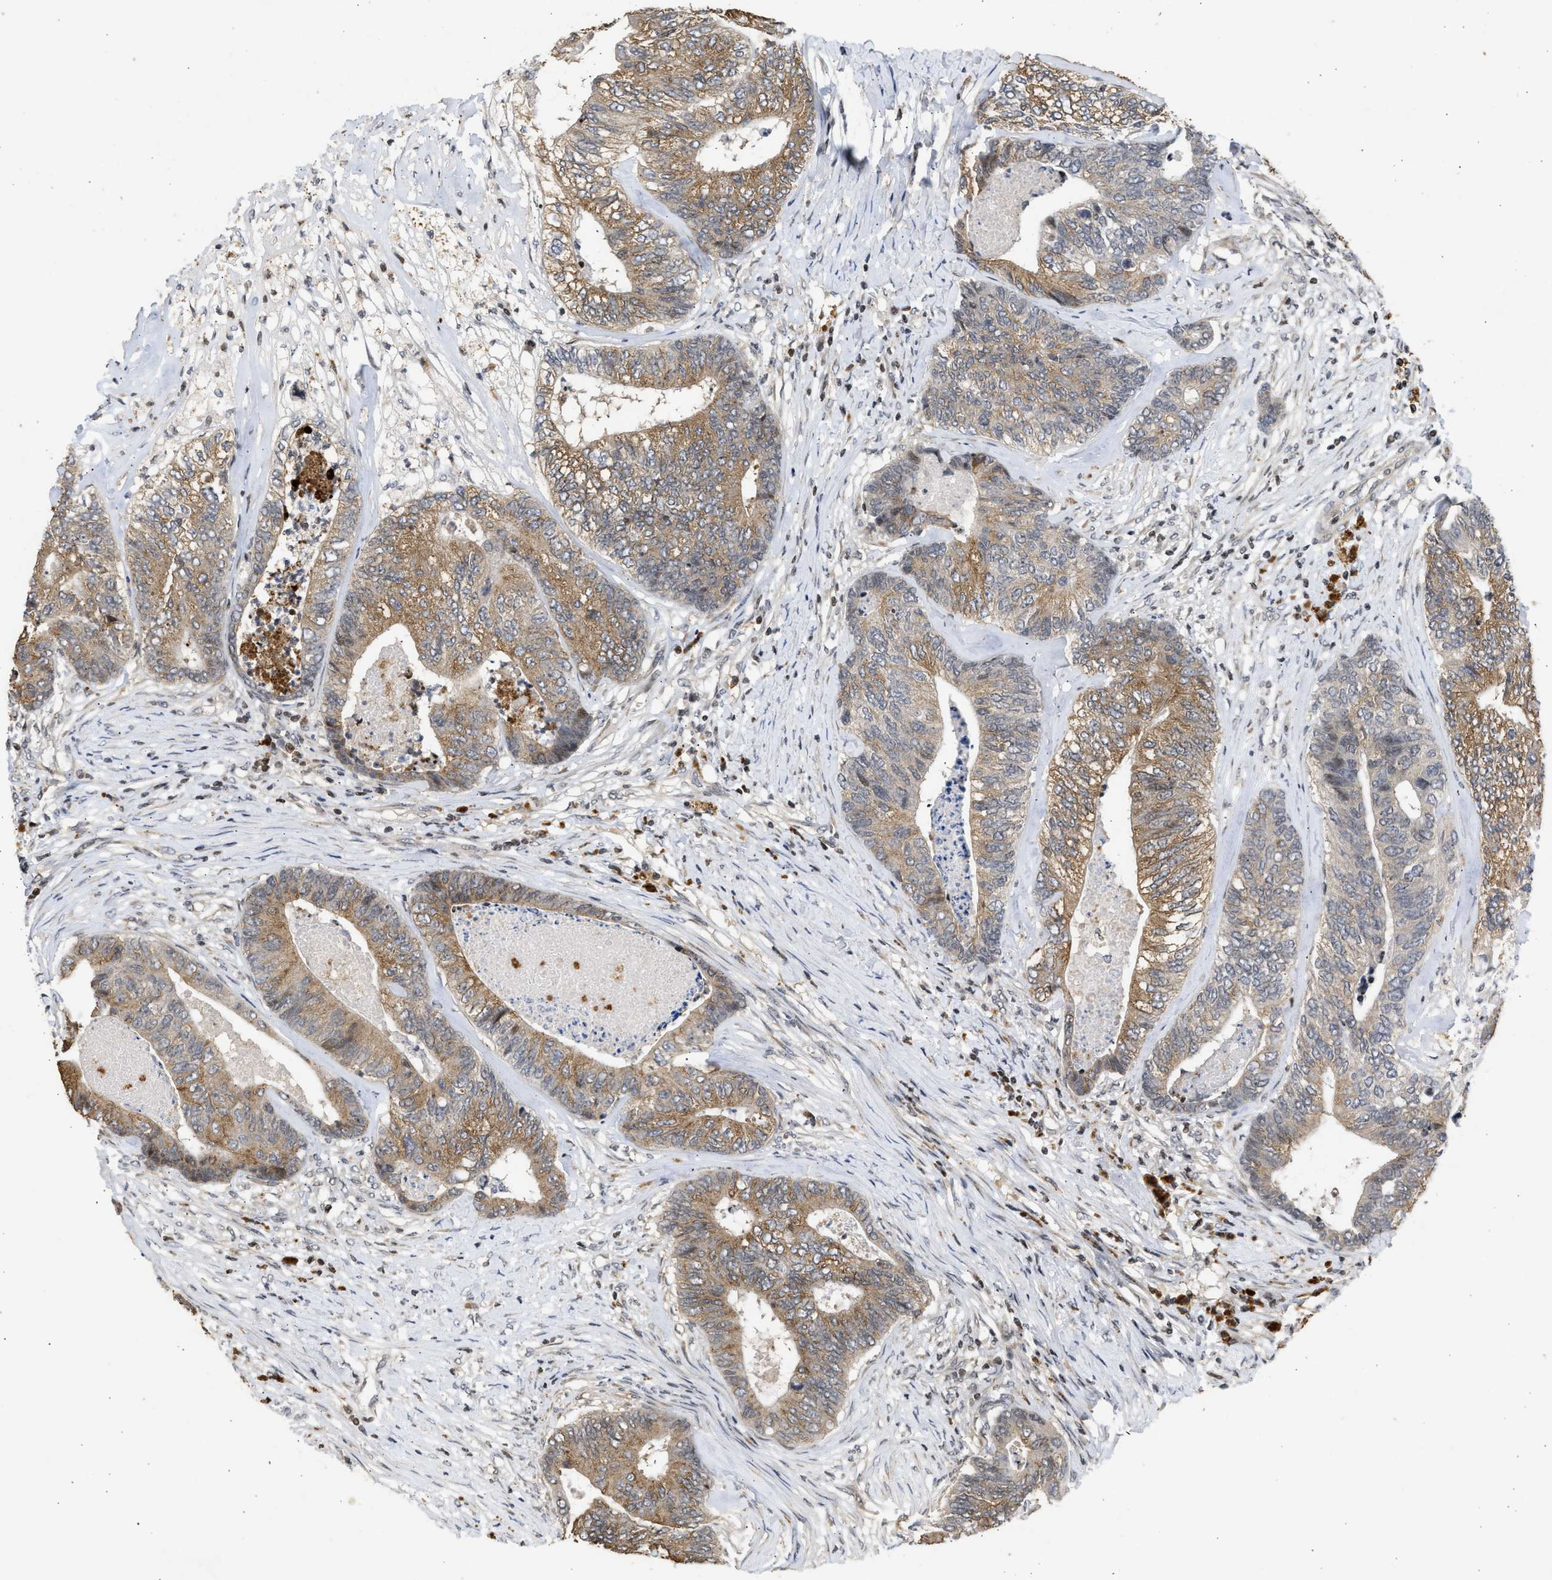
{"staining": {"intensity": "moderate", "quantity": ">75%", "location": "cytoplasmic/membranous"}, "tissue": "colorectal cancer", "cell_type": "Tumor cells", "image_type": "cancer", "snomed": [{"axis": "morphology", "description": "Adenocarcinoma, NOS"}, {"axis": "topography", "description": "Colon"}], "caption": "Protein staining by immunohistochemistry exhibits moderate cytoplasmic/membranous positivity in about >75% of tumor cells in colorectal cancer (adenocarcinoma).", "gene": "ENSG00000142539", "patient": {"sex": "female", "age": 67}}